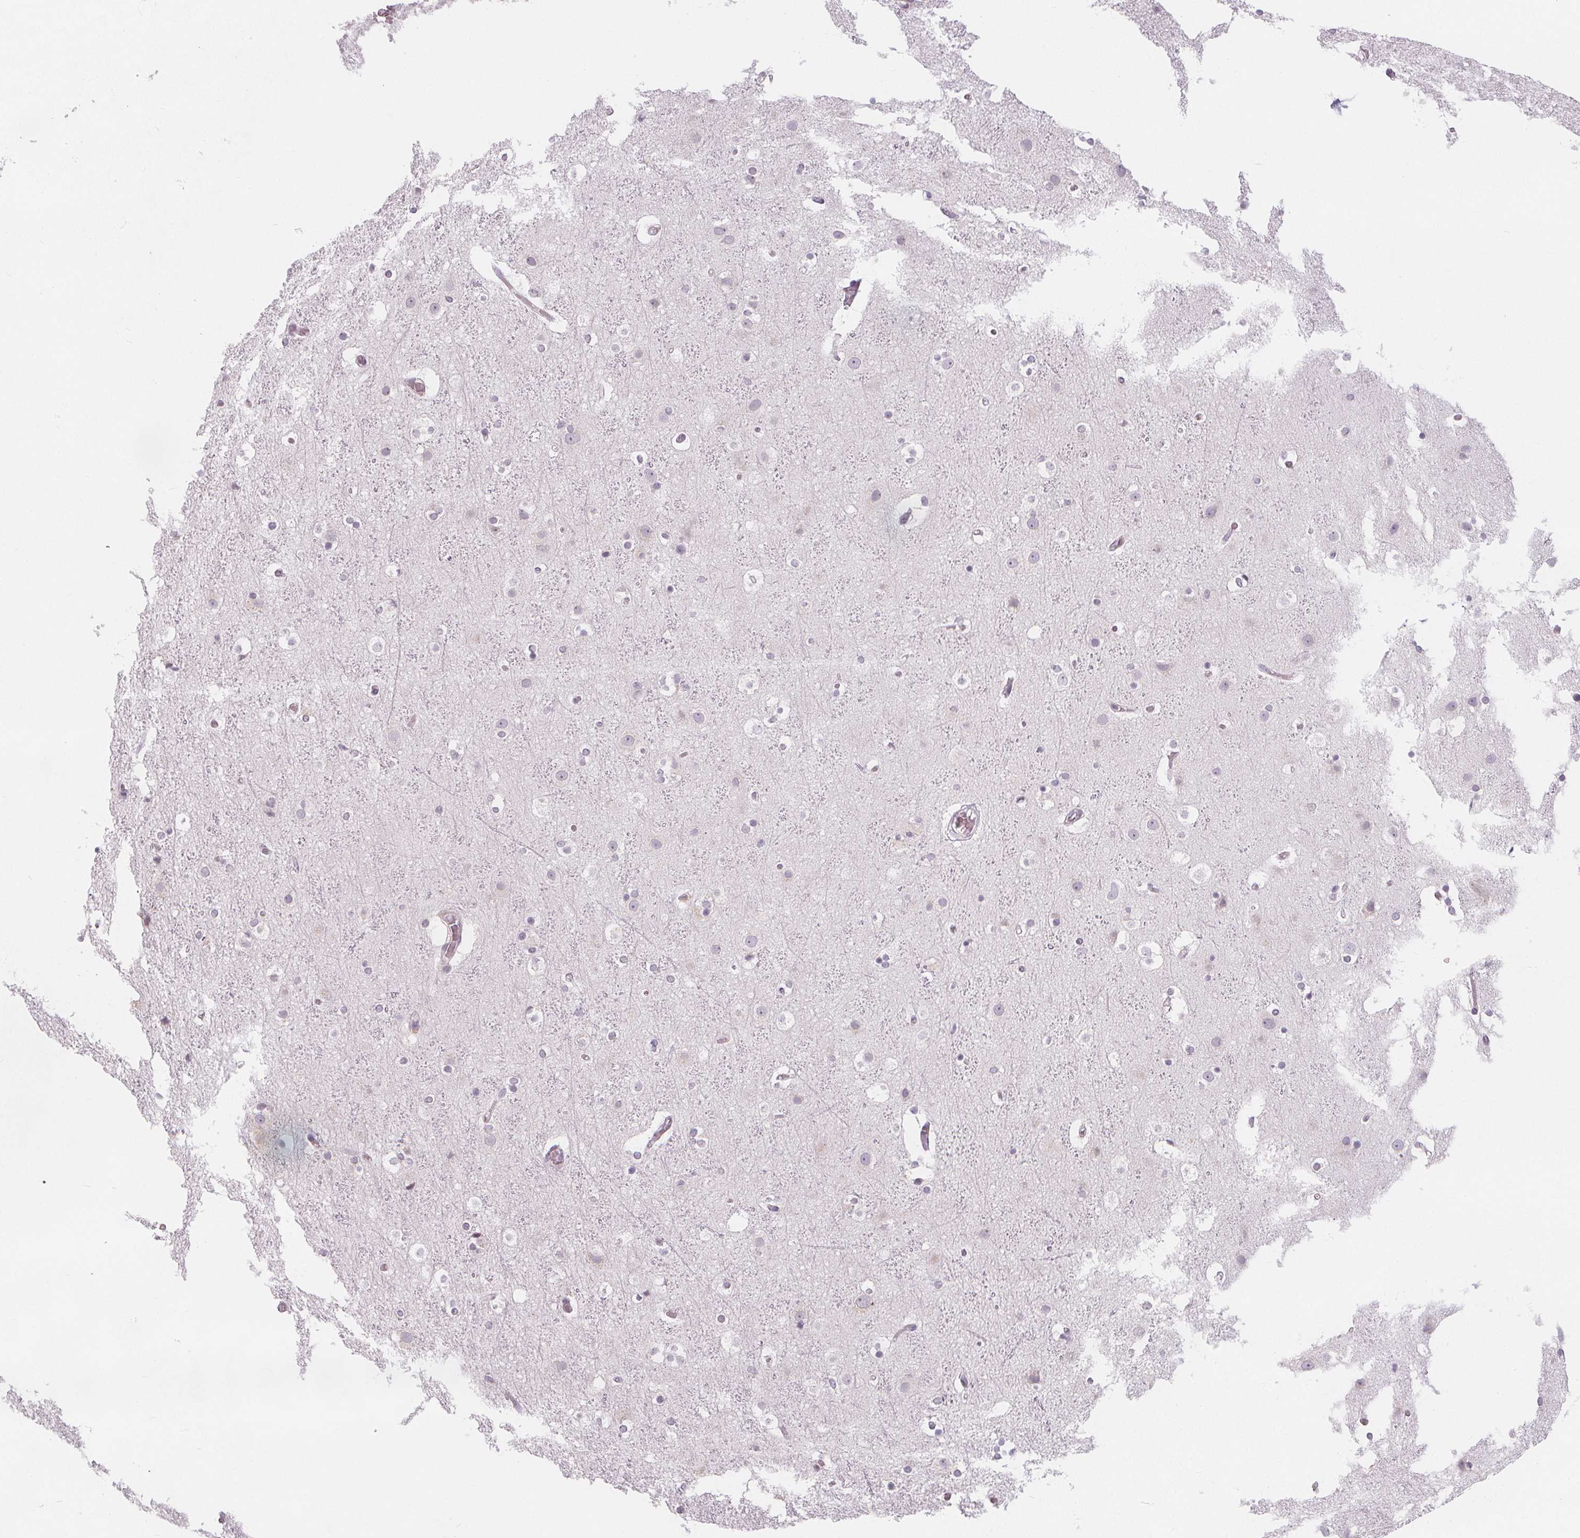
{"staining": {"intensity": "negative", "quantity": "none", "location": "none"}, "tissue": "cerebral cortex", "cell_type": "Endothelial cells", "image_type": "normal", "snomed": [{"axis": "morphology", "description": "Normal tissue, NOS"}, {"axis": "topography", "description": "Cerebral cortex"}], "caption": "IHC photomicrograph of normal cerebral cortex stained for a protein (brown), which exhibits no positivity in endothelial cells.", "gene": "TIPIN", "patient": {"sex": "female", "age": 52}}